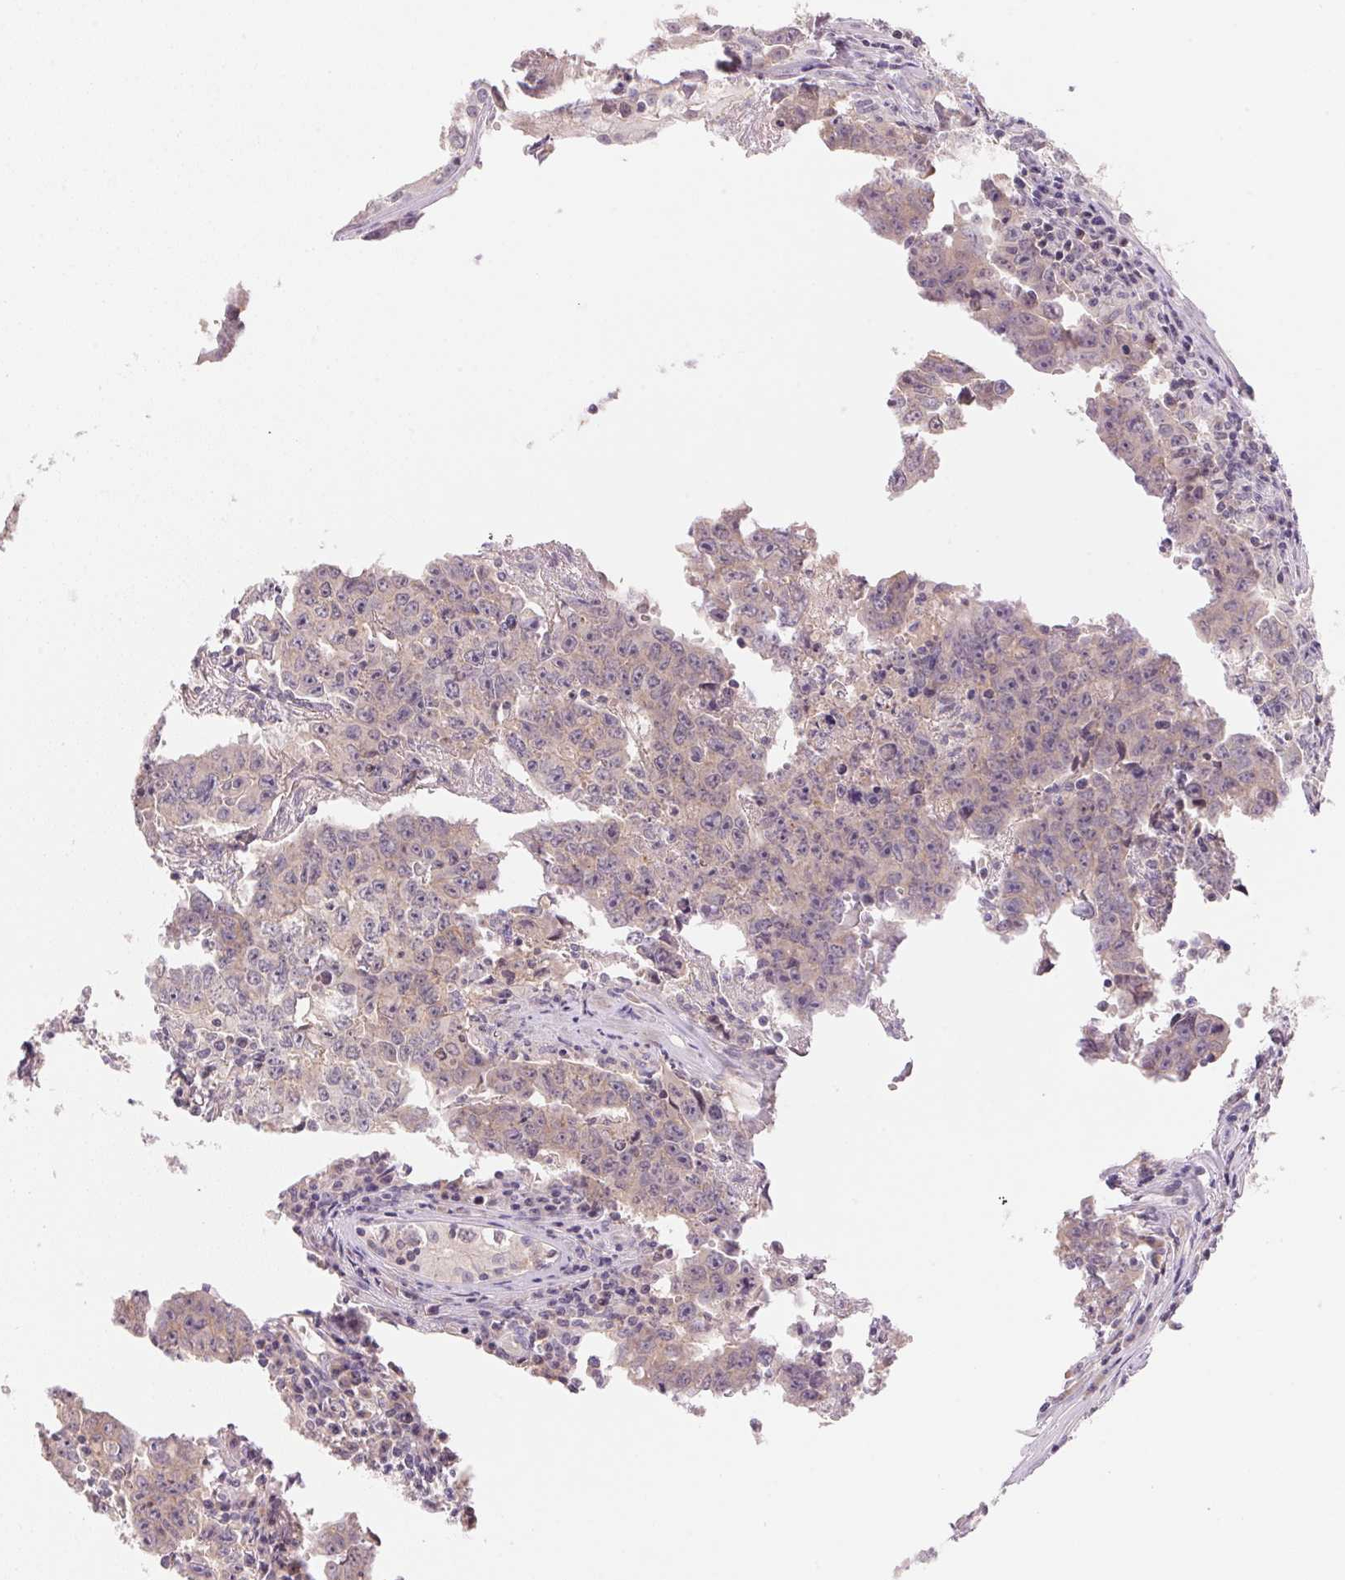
{"staining": {"intensity": "negative", "quantity": "none", "location": "none"}, "tissue": "testis cancer", "cell_type": "Tumor cells", "image_type": "cancer", "snomed": [{"axis": "morphology", "description": "Carcinoma, Embryonal, NOS"}, {"axis": "topography", "description": "Testis"}], "caption": "Testis embryonal carcinoma stained for a protein using immunohistochemistry (IHC) shows no positivity tumor cells.", "gene": "BNIP5", "patient": {"sex": "male", "age": 22}}